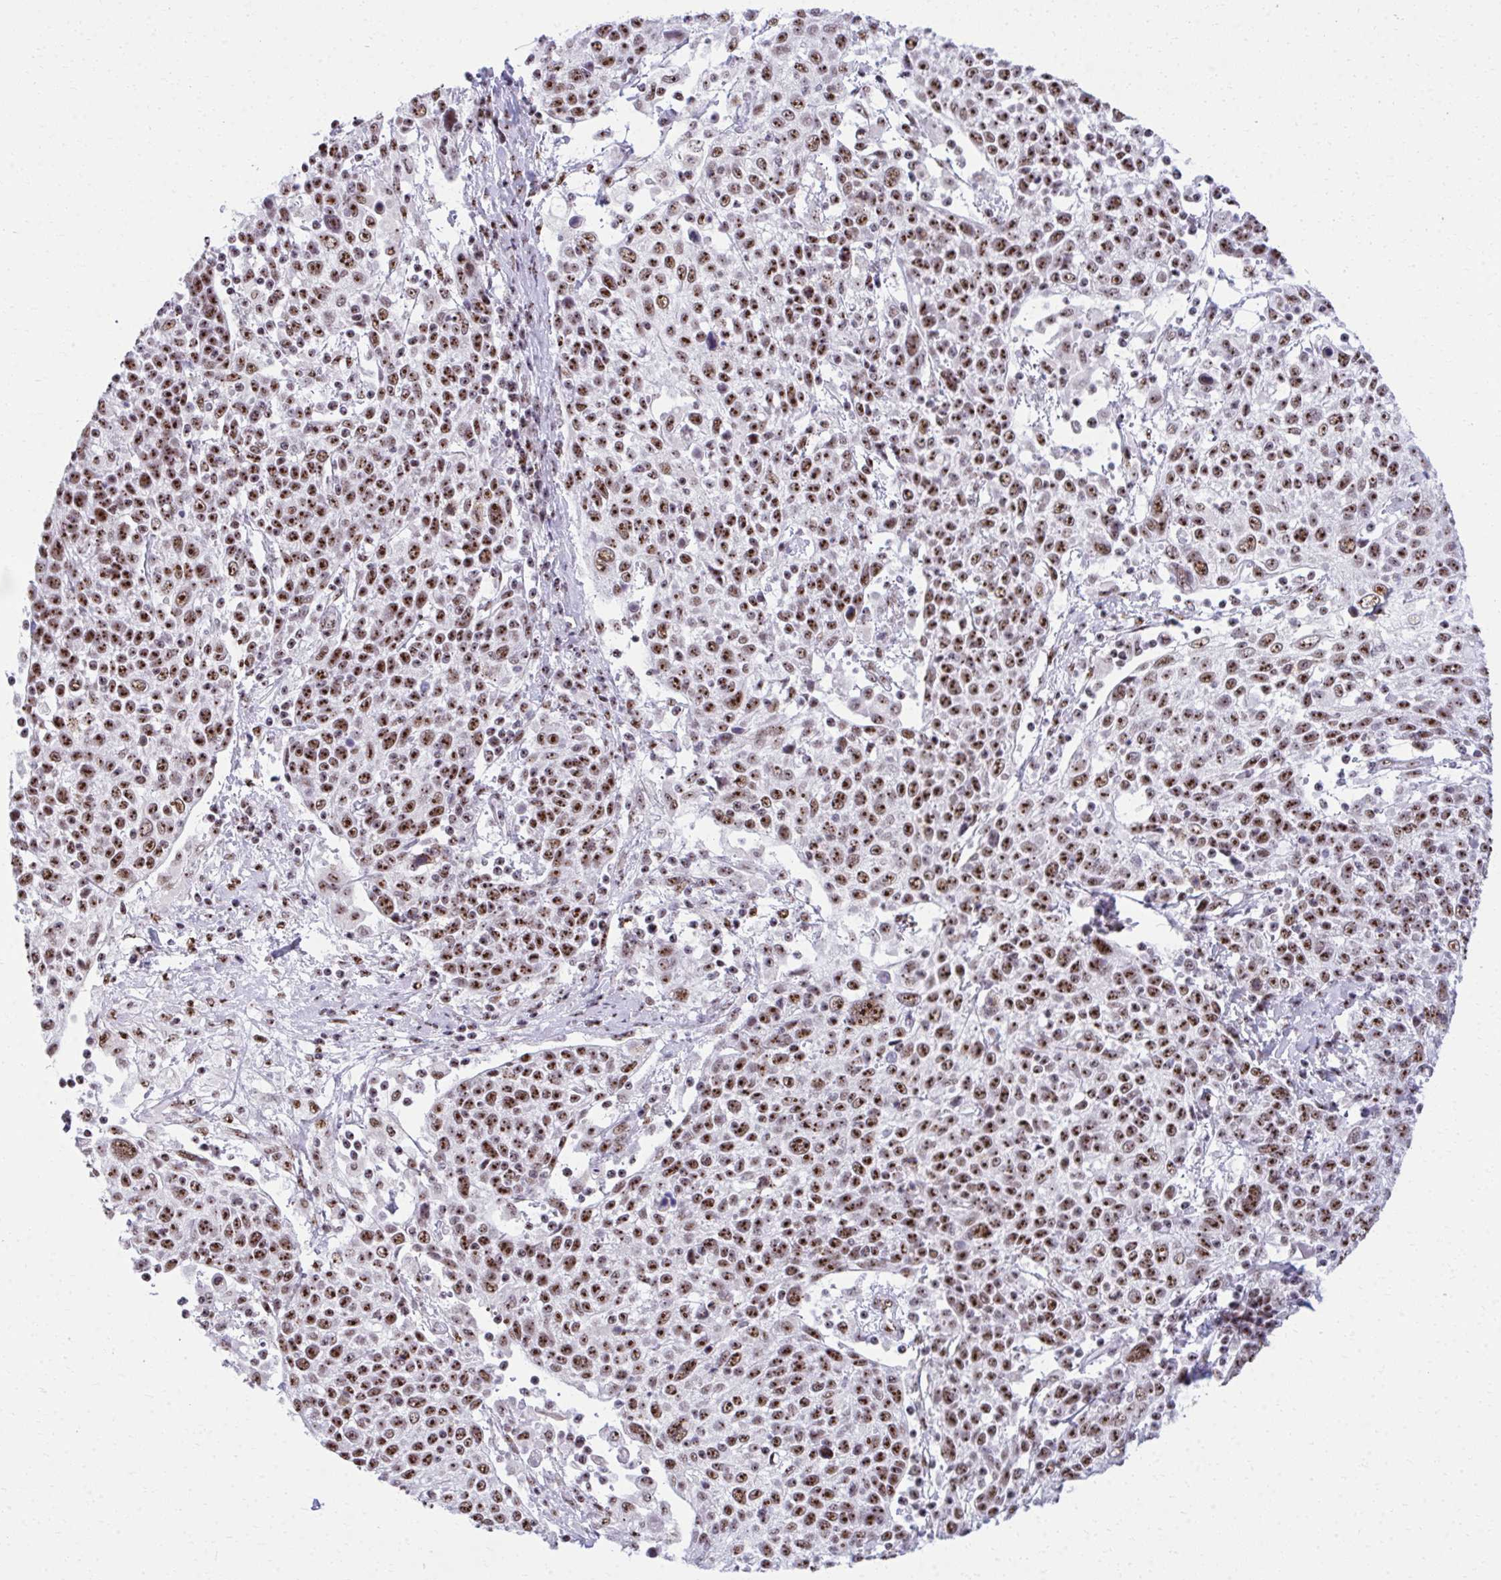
{"staining": {"intensity": "strong", "quantity": ">75%", "location": "nuclear"}, "tissue": "cervical cancer", "cell_type": "Tumor cells", "image_type": "cancer", "snomed": [{"axis": "morphology", "description": "Squamous cell carcinoma, NOS"}, {"axis": "topography", "description": "Cervix"}], "caption": "Immunohistochemical staining of human squamous cell carcinoma (cervical) demonstrates strong nuclear protein positivity in approximately >75% of tumor cells.", "gene": "PELP1", "patient": {"sex": "female", "age": 61}}